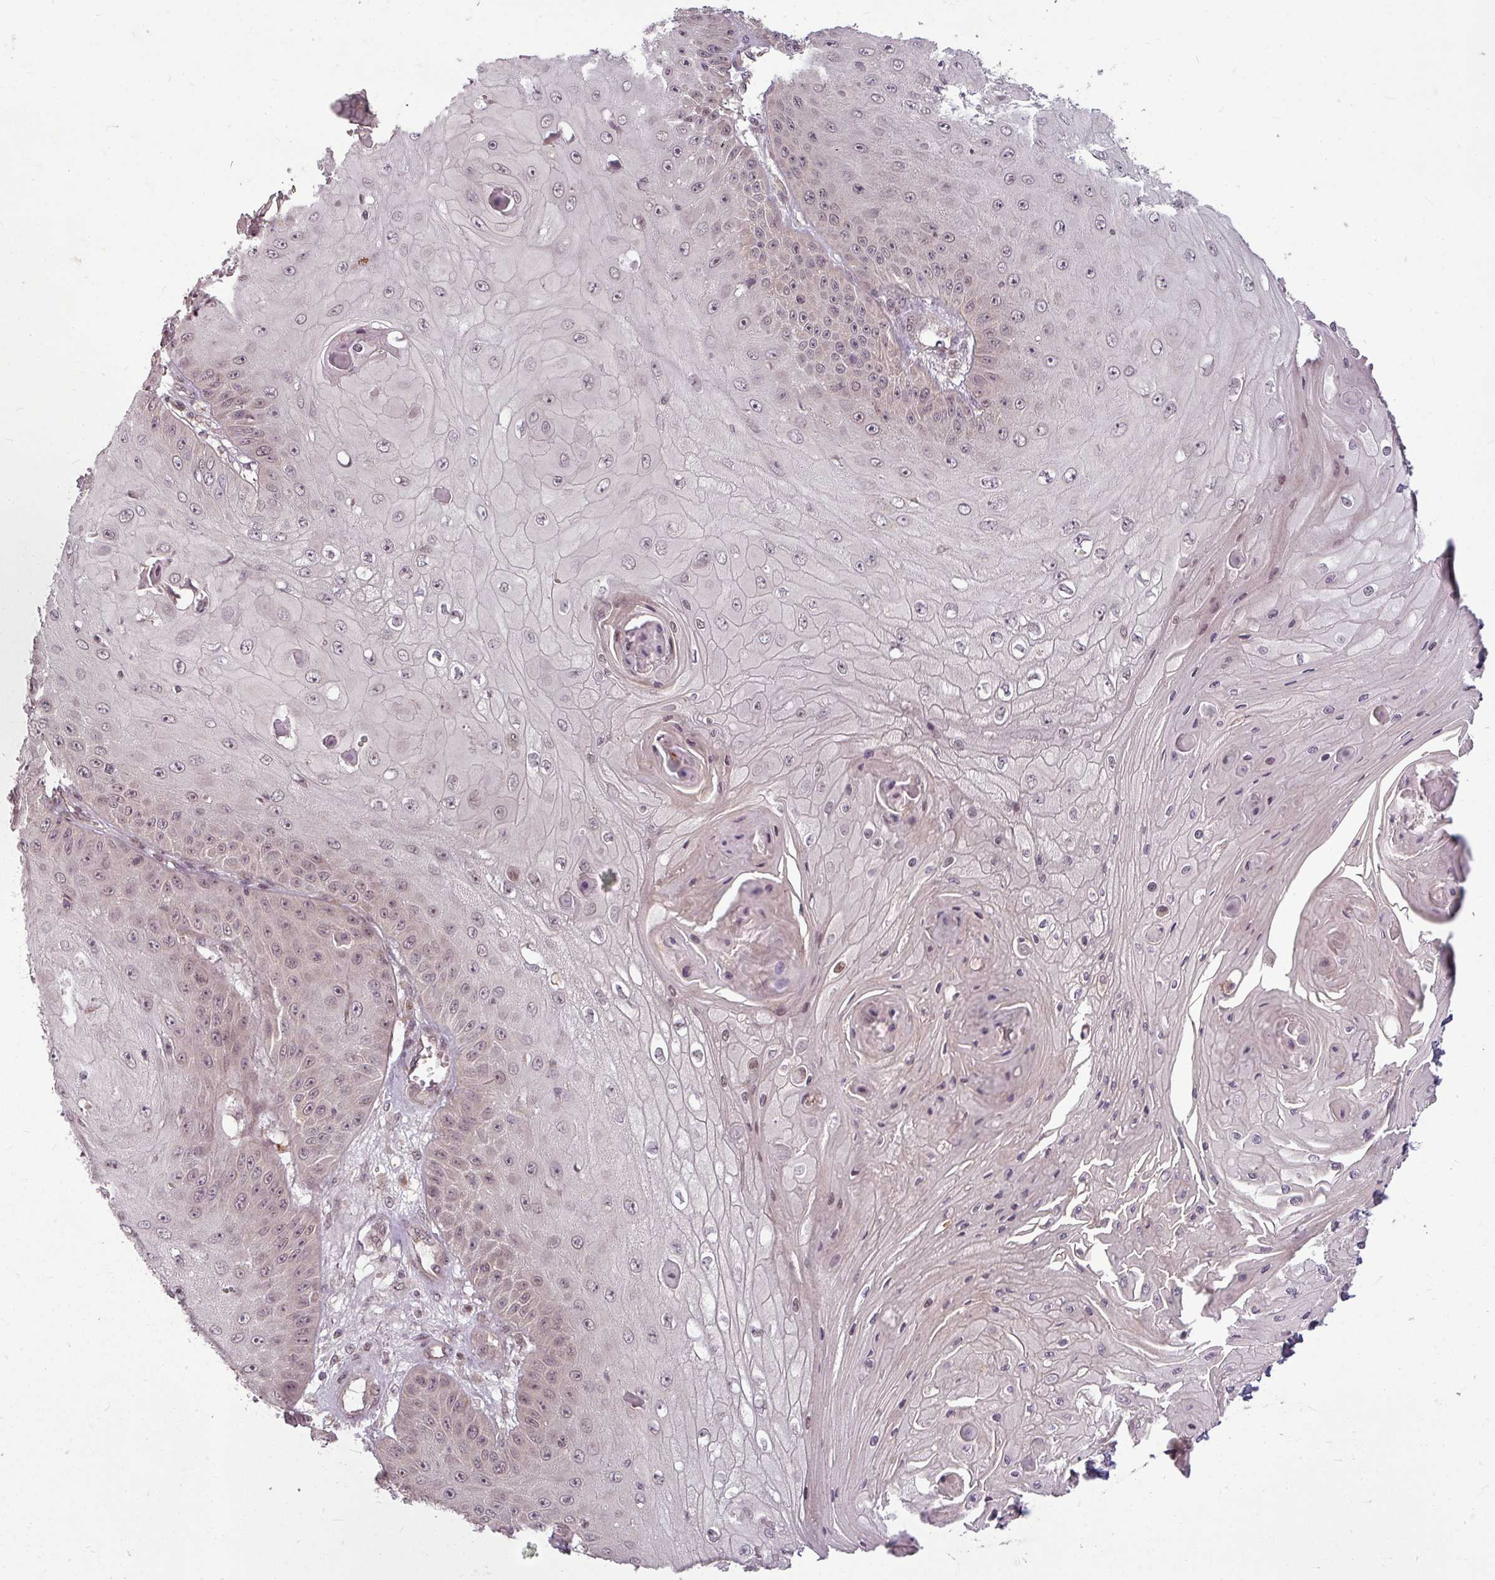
{"staining": {"intensity": "weak", "quantity": "25%-75%", "location": "cytoplasmic/membranous,nuclear"}, "tissue": "skin cancer", "cell_type": "Tumor cells", "image_type": "cancer", "snomed": [{"axis": "morphology", "description": "Squamous cell carcinoma, NOS"}, {"axis": "topography", "description": "Skin"}], "caption": "Weak cytoplasmic/membranous and nuclear protein positivity is appreciated in about 25%-75% of tumor cells in skin cancer. (brown staining indicates protein expression, while blue staining denotes nuclei).", "gene": "CLIC1", "patient": {"sex": "male", "age": 70}}